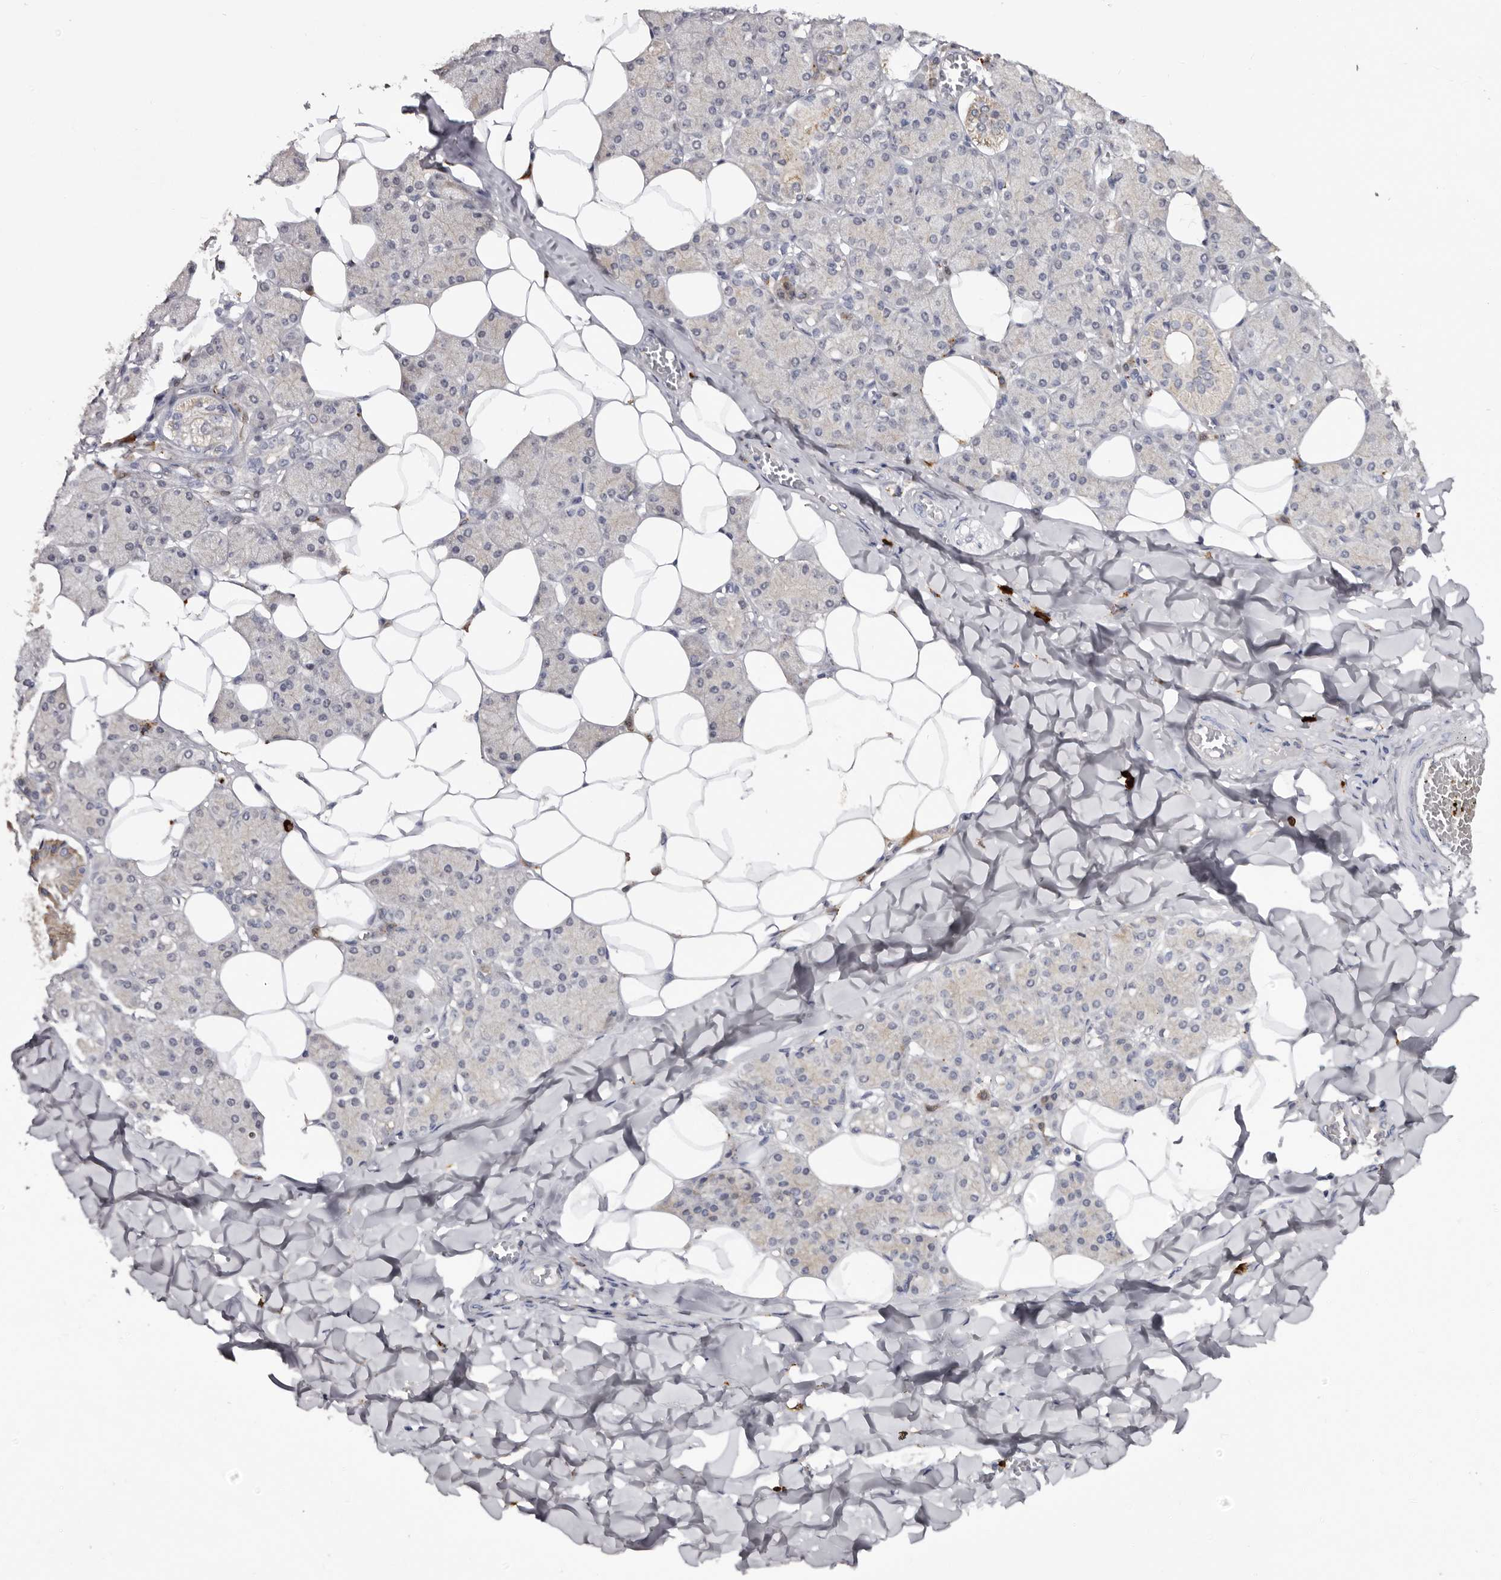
{"staining": {"intensity": "moderate", "quantity": "25%-75%", "location": "cytoplasmic/membranous"}, "tissue": "salivary gland", "cell_type": "Glandular cells", "image_type": "normal", "snomed": [{"axis": "morphology", "description": "Normal tissue, NOS"}, {"axis": "topography", "description": "Salivary gland"}], "caption": "This photomicrograph reveals immunohistochemistry staining of unremarkable salivary gland, with medium moderate cytoplasmic/membranous positivity in approximately 25%-75% of glandular cells.", "gene": "DAP", "patient": {"sex": "female", "age": 33}}